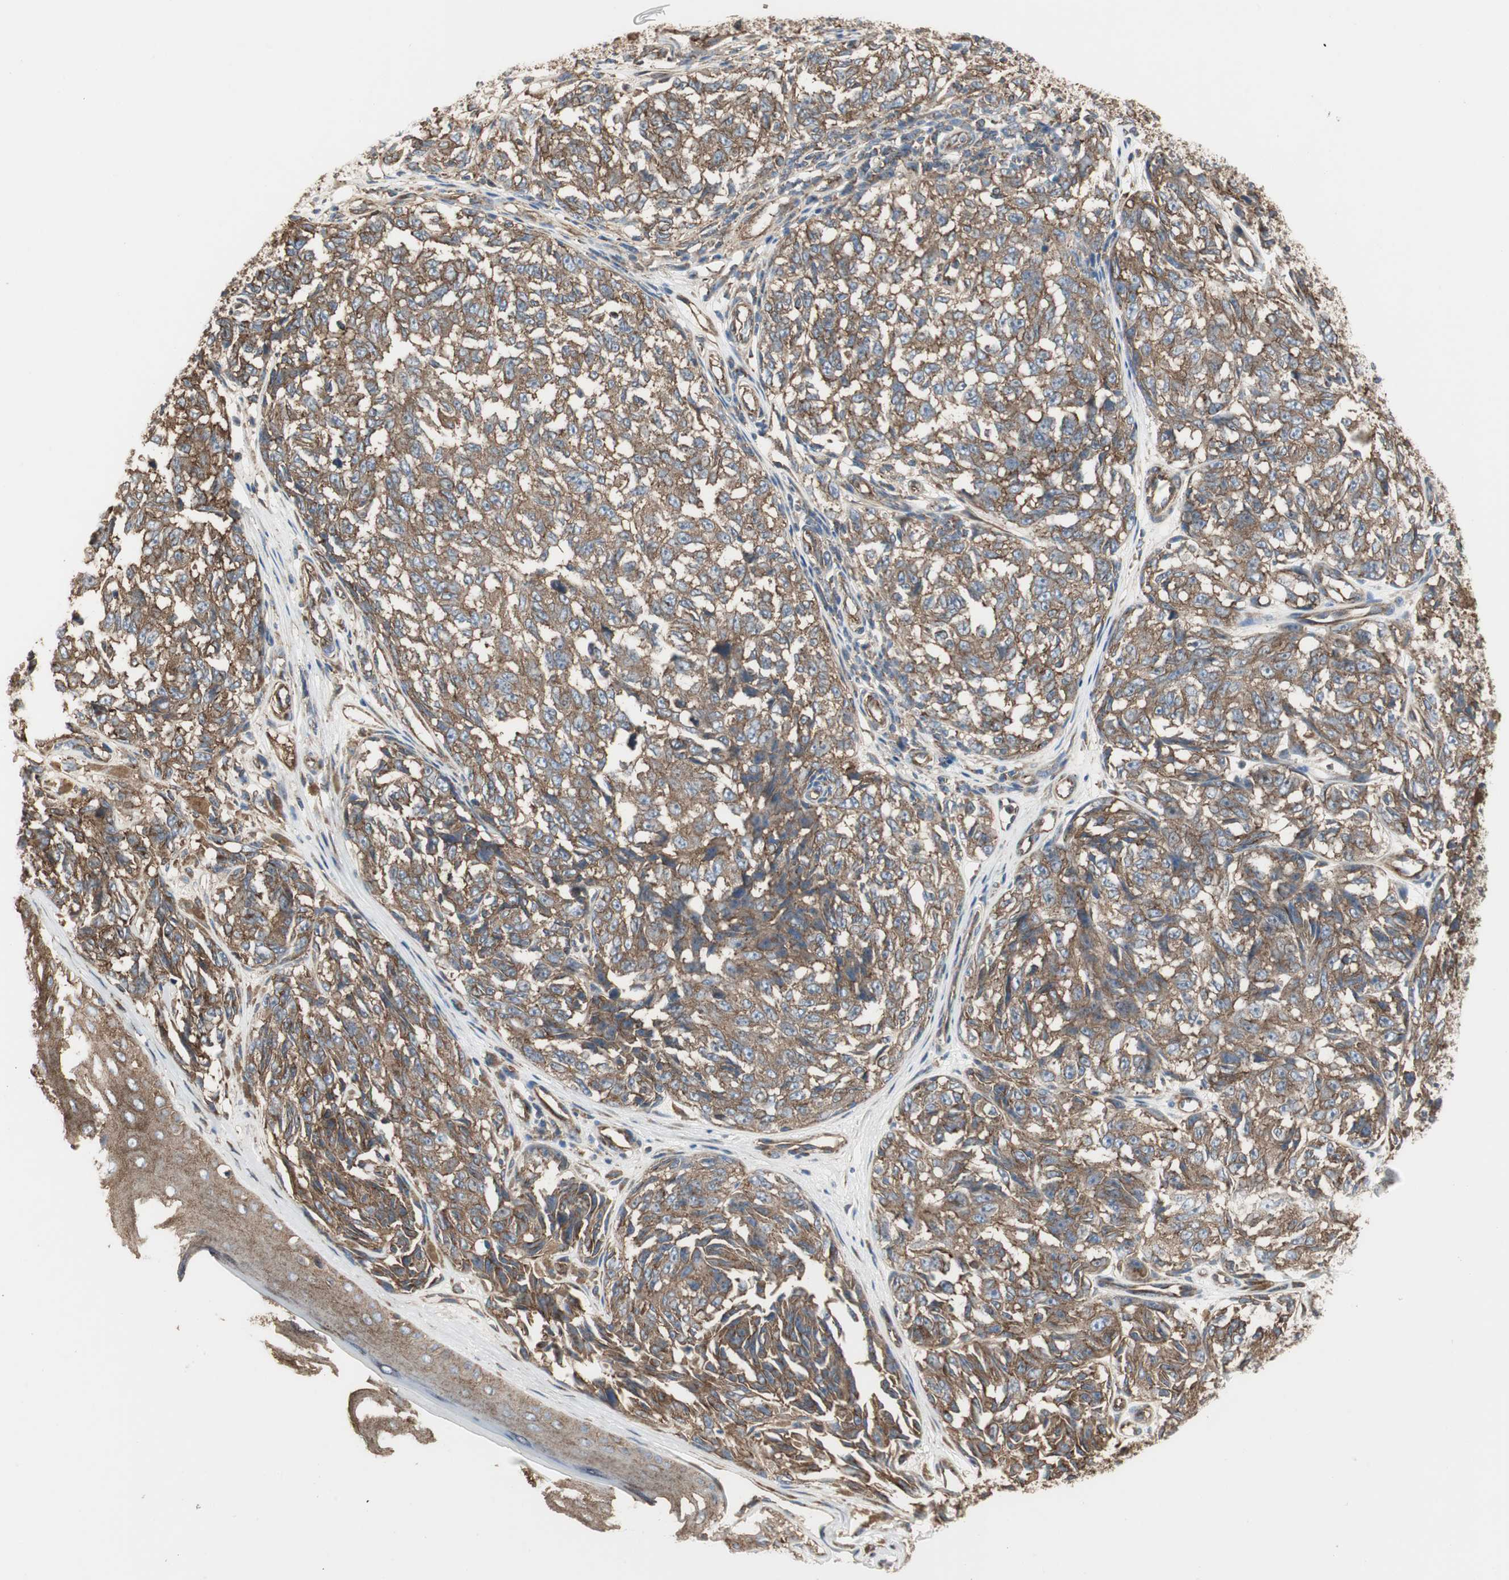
{"staining": {"intensity": "strong", "quantity": ">75%", "location": "cytoplasmic/membranous"}, "tissue": "melanoma", "cell_type": "Tumor cells", "image_type": "cancer", "snomed": [{"axis": "morphology", "description": "Malignant melanoma, NOS"}, {"axis": "topography", "description": "Skin"}], "caption": "This histopathology image demonstrates melanoma stained with immunohistochemistry to label a protein in brown. The cytoplasmic/membranous of tumor cells show strong positivity for the protein. Nuclei are counter-stained blue.", "gene": "H6PD", "patient": {"sex": "female", "age": 64}}